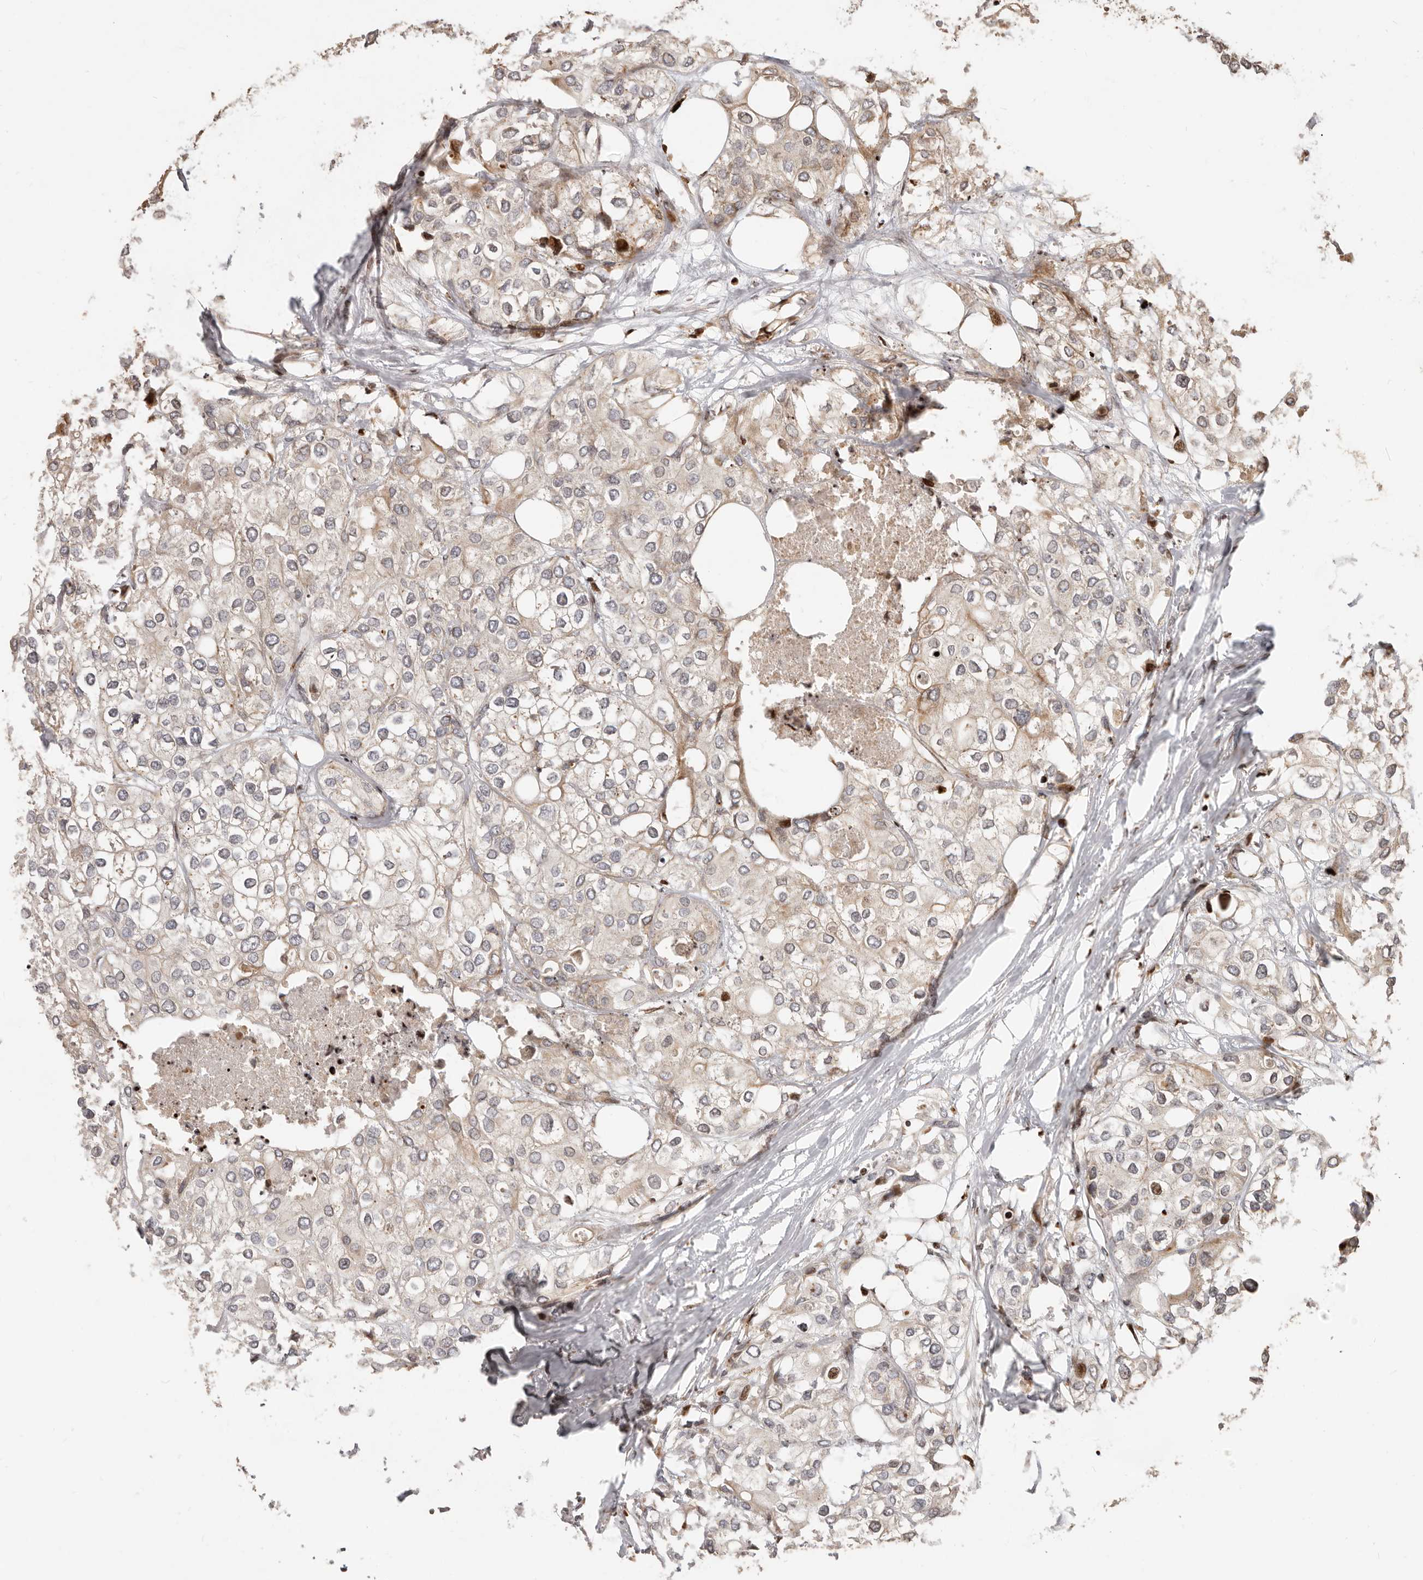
{"staining": {"intensity": "moderate", "quantity": "25%-75%", "location": "cytoplasmic/membranous"}, "tissue": "urothelial cancer", "cell_type": "Tumor cells", "image_type": "cancer", "snomed": [{"axis": "morphology", "description": "Urothelial carcinoma, High grade"}, {"axis": "topography", "description": "Urinary bladder"}], "caption": "Protein staining shows moderate cytoplasmic/membranous expression in about 25%-75% of tumor cells in high-grade urothelial carcinoma. (DAB IHC with brightfield microscopy, high magnification).", "gene": "TRIM4", "patient": {"sex": "male", "age": 64}}